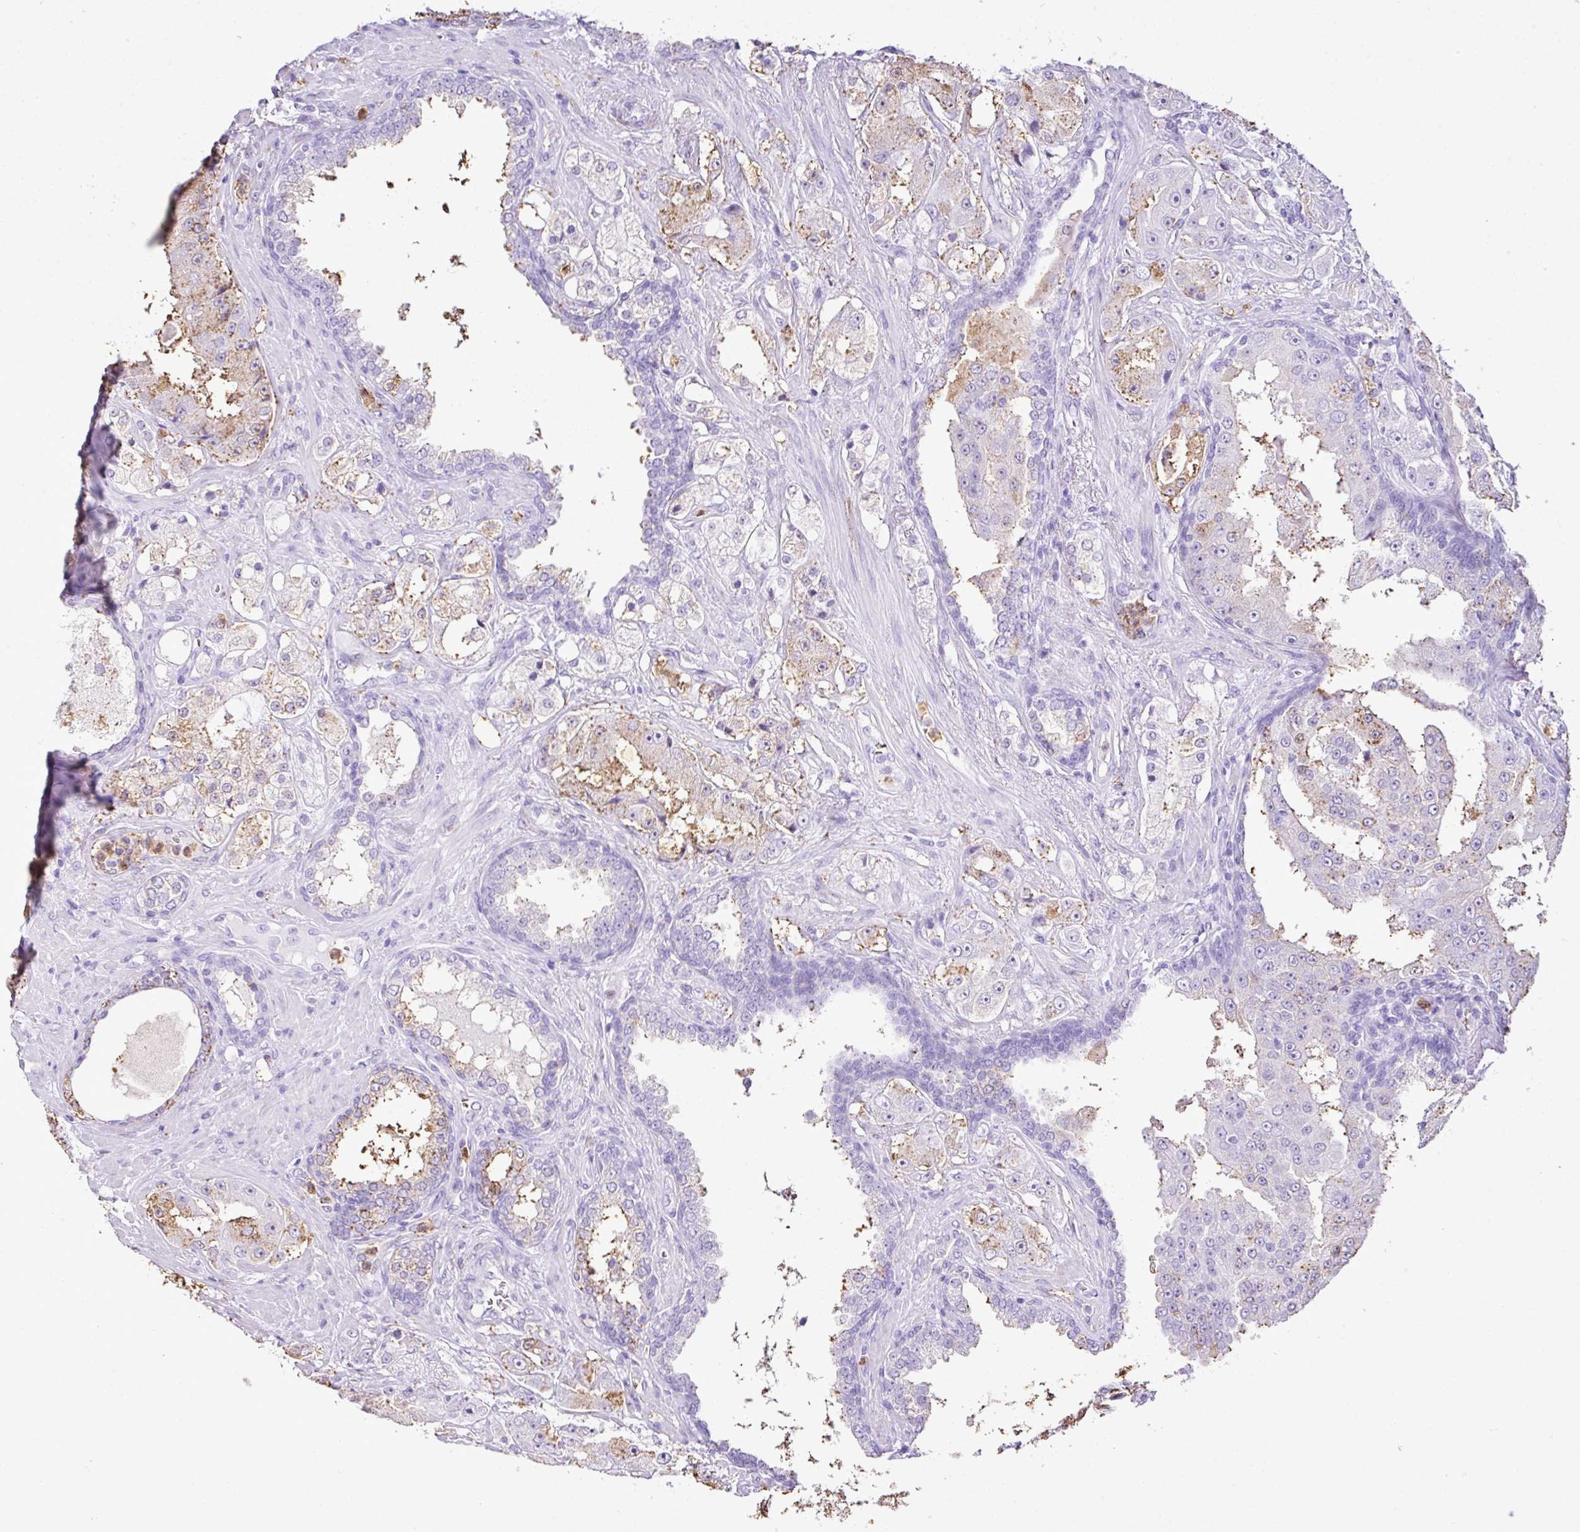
{"staining": {"intensity": "moderate", "quantity": "<25%", "location": "cytoplasmic/membranous"}, "tissue": "prostate cancer", "cell_type": "Tumor cells", "image_type": "cancer", "snomed": [{"axis": "morphology", "description": "Adenocarcinoma, High grade"}, {"axis": "topography", "description": "Prostate"}], "caption": "Prostate cancer (adenocarcinoma (high-grade)) stained with a protein marker exhibits moderate staining in tumor cells.", "gene": "KCNJ11", "patient": {"sex": "male", "age": 73}}